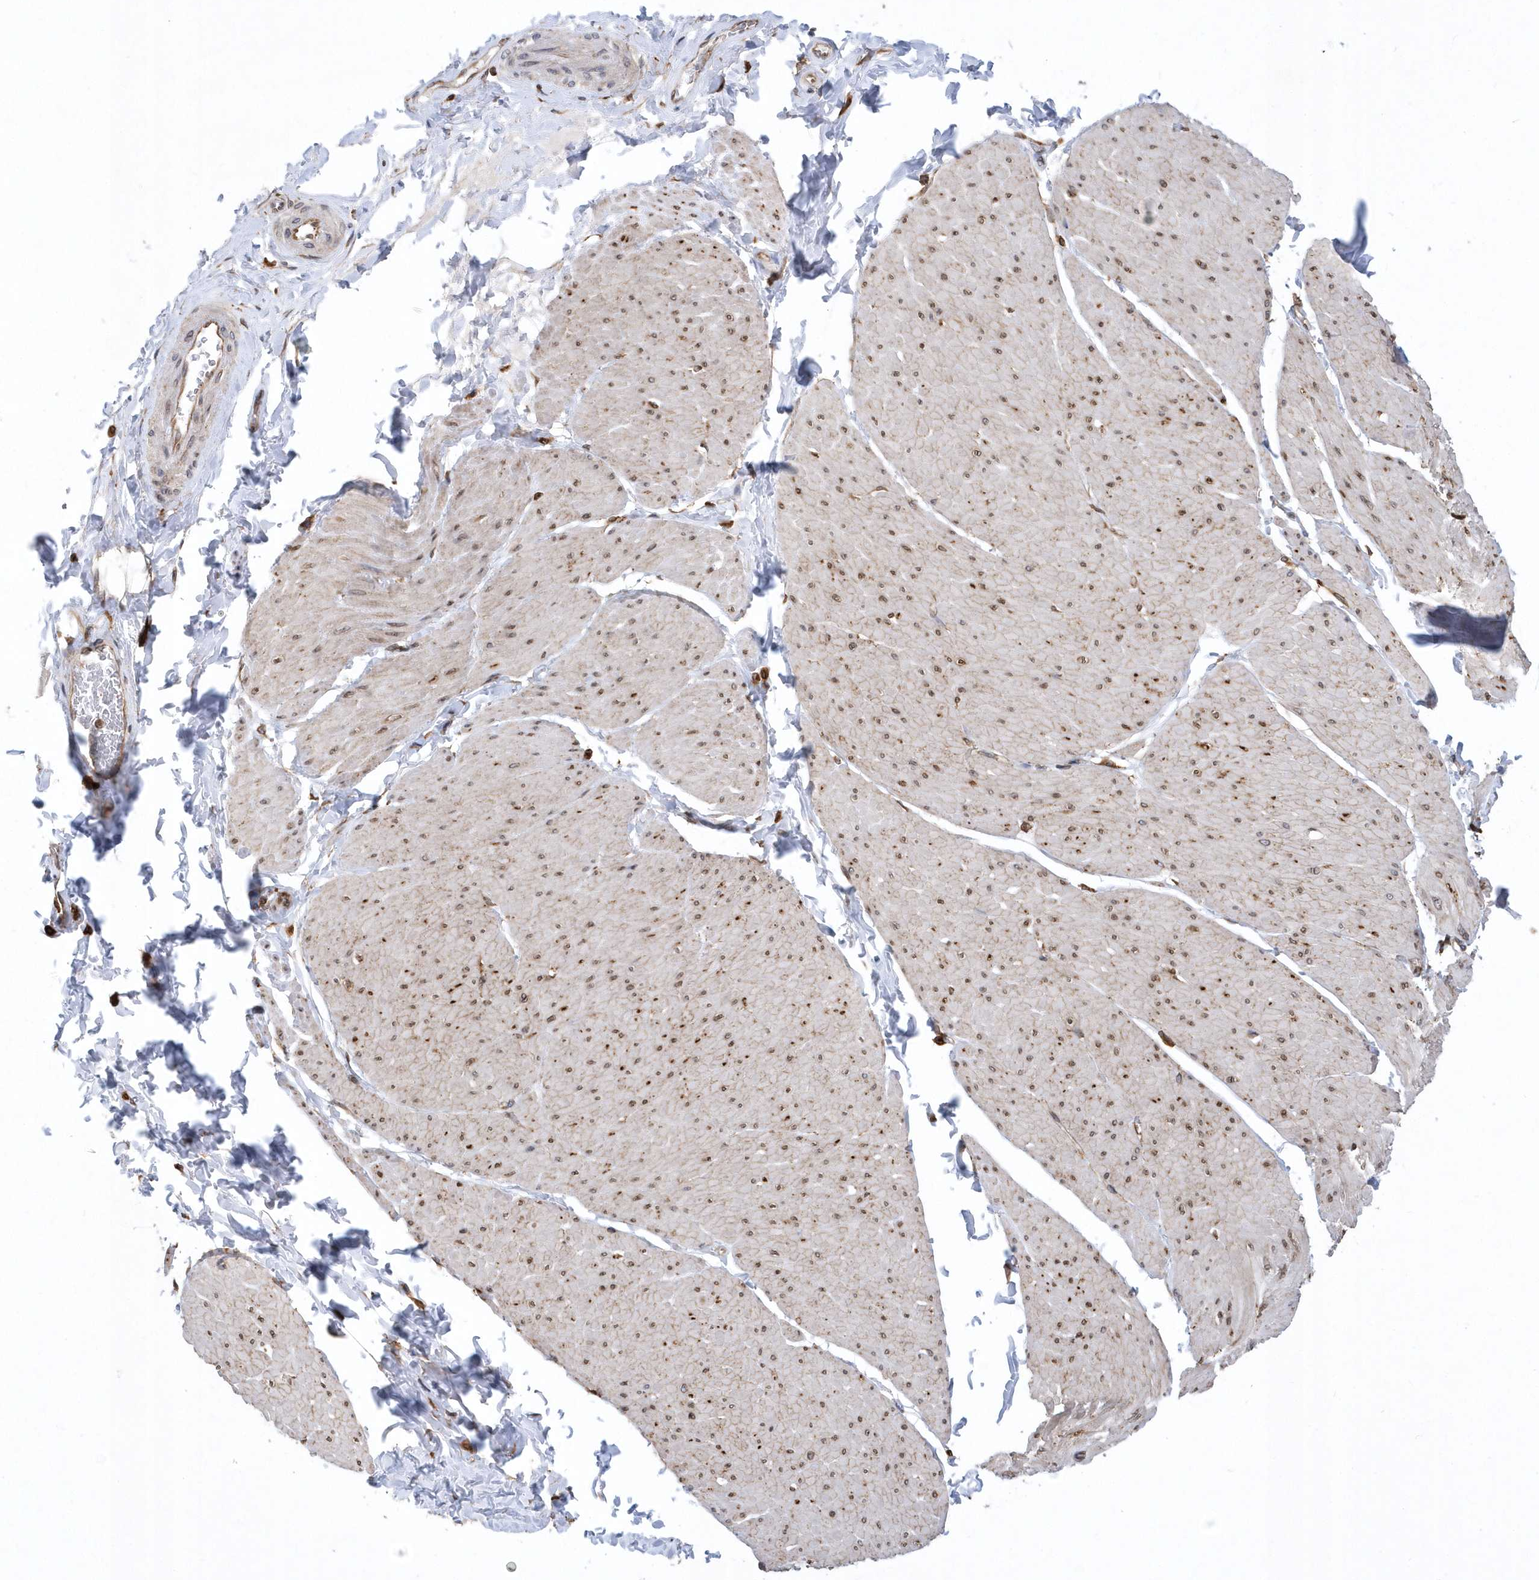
{"staining": {"intensity": "weak", "quantity": ">75%", "location": "cytoplasmic/membranous"}, "tissue": "smooth muscle", "cell_type": "Smooth muscle cells", "image_type": "normal", "snomed": [{"axis": "morphology", "description": "Urothelial carcinoma, High grade"}, {"axis": "topography", "description": "Urinary bladder"}], "caption": "A micrograph showing weak cytoplasmic/membranous expression in about >75% of smooth muscle cells in normal smooth muscle, as visualized by brown immunohistochemical staining.", "gene": "VAMP7", "patient": {"sex": "male", "age": 46}}